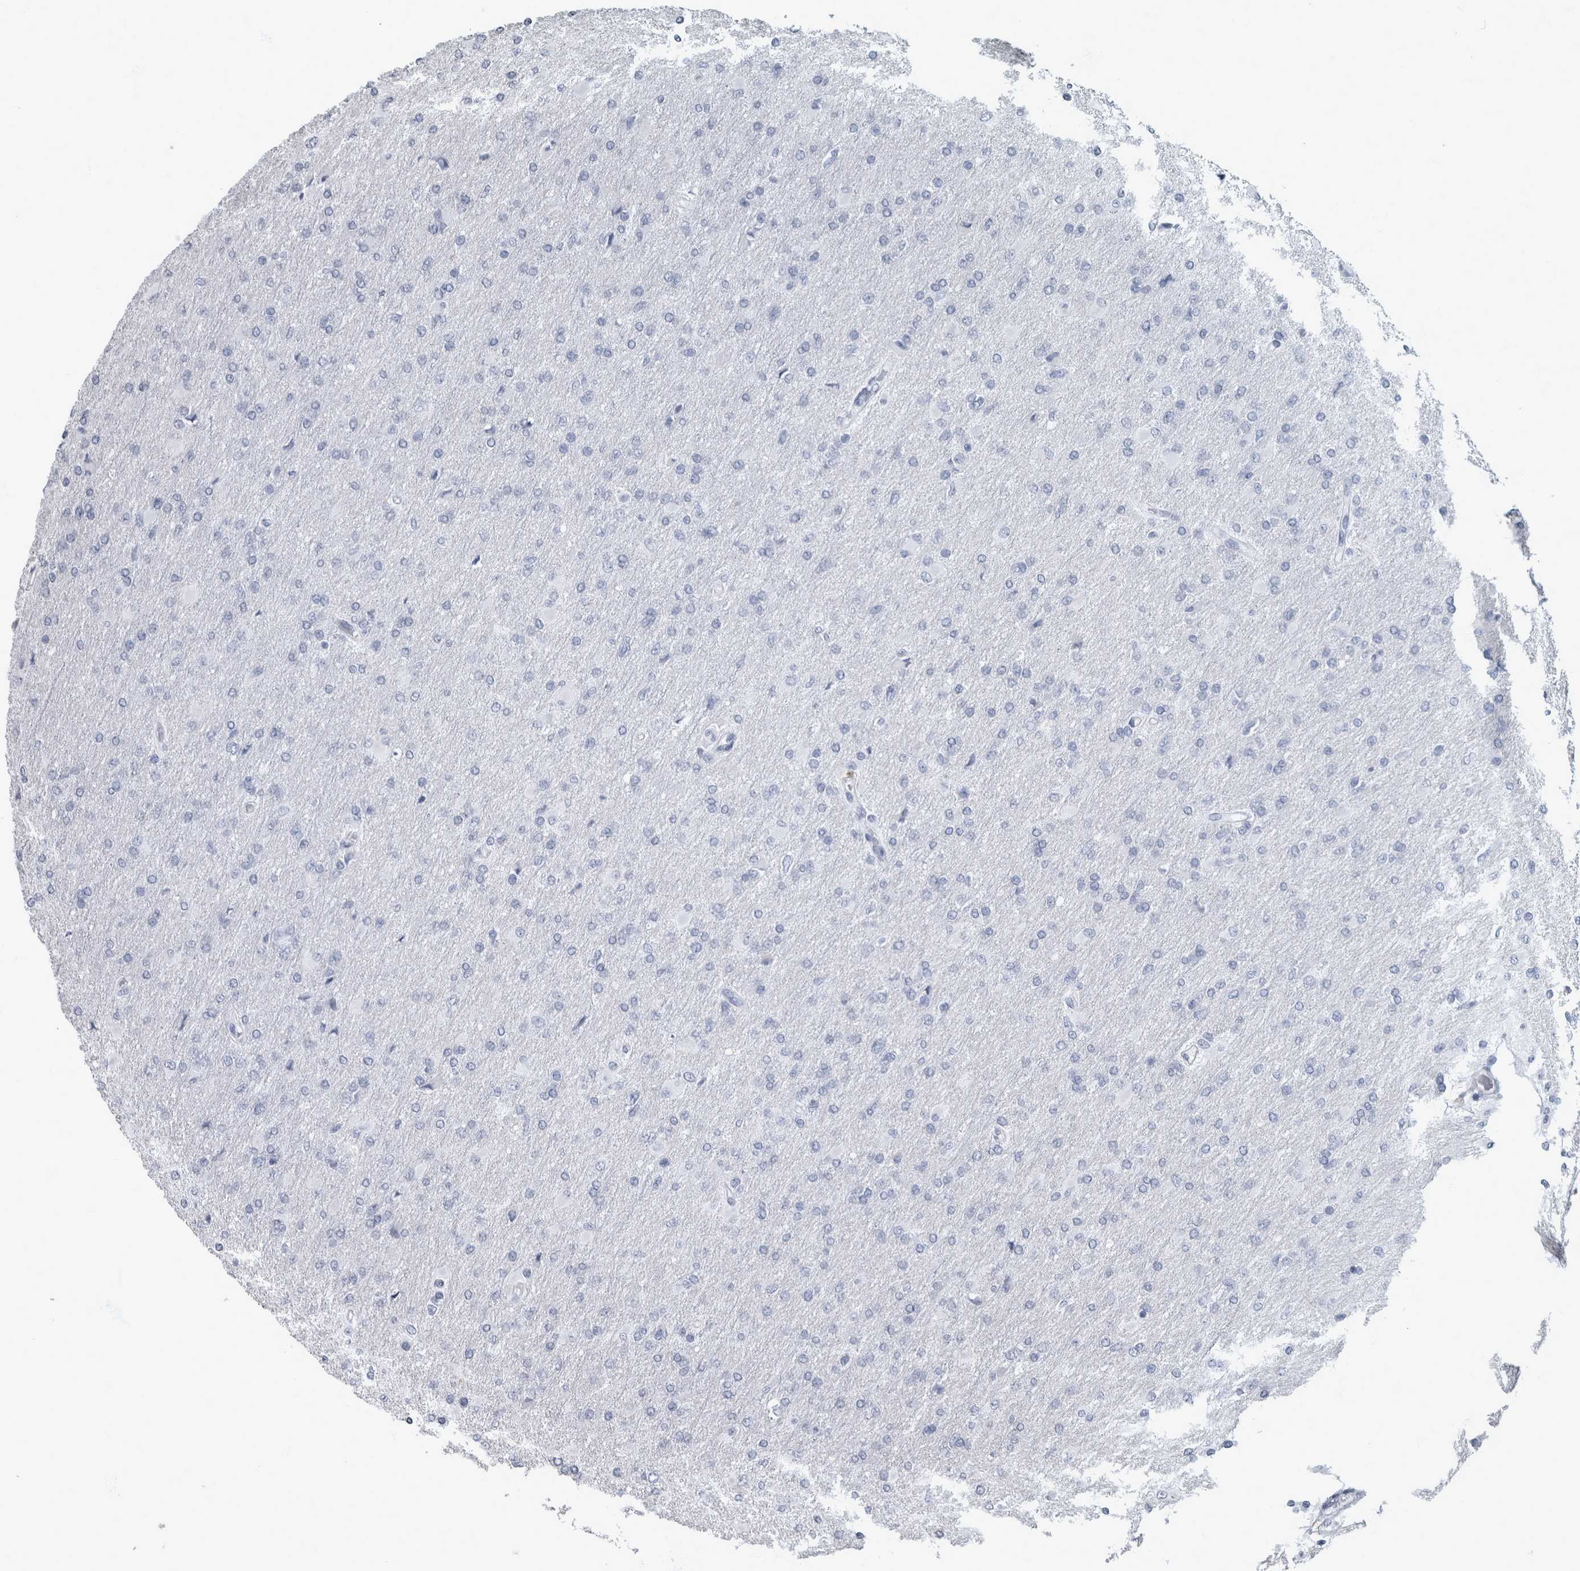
{"staining": {"intensity": "negative", "quantity": "none", "location": "none"}, "tissue": "glioma", "cell_type": "Tumor cells", "image_type": "cancer", "snomed": [{"axis": "morphology", "description": "Glioma, malignant, High grade"}, {"axis": "topography", "description": "Cerebral cortex"}], "caption": "DAB (3,3'-diaminobenzidine) immunohistochemical staining of malignant glioma (high-grade) demonstrates no significant positivity in tumor cells. (DAB (3,3'-diaminobenzidine) immunohistochemistry, high magnification).", "gene": "DSG2", "patient": {"sex": "female", "age": 36}}